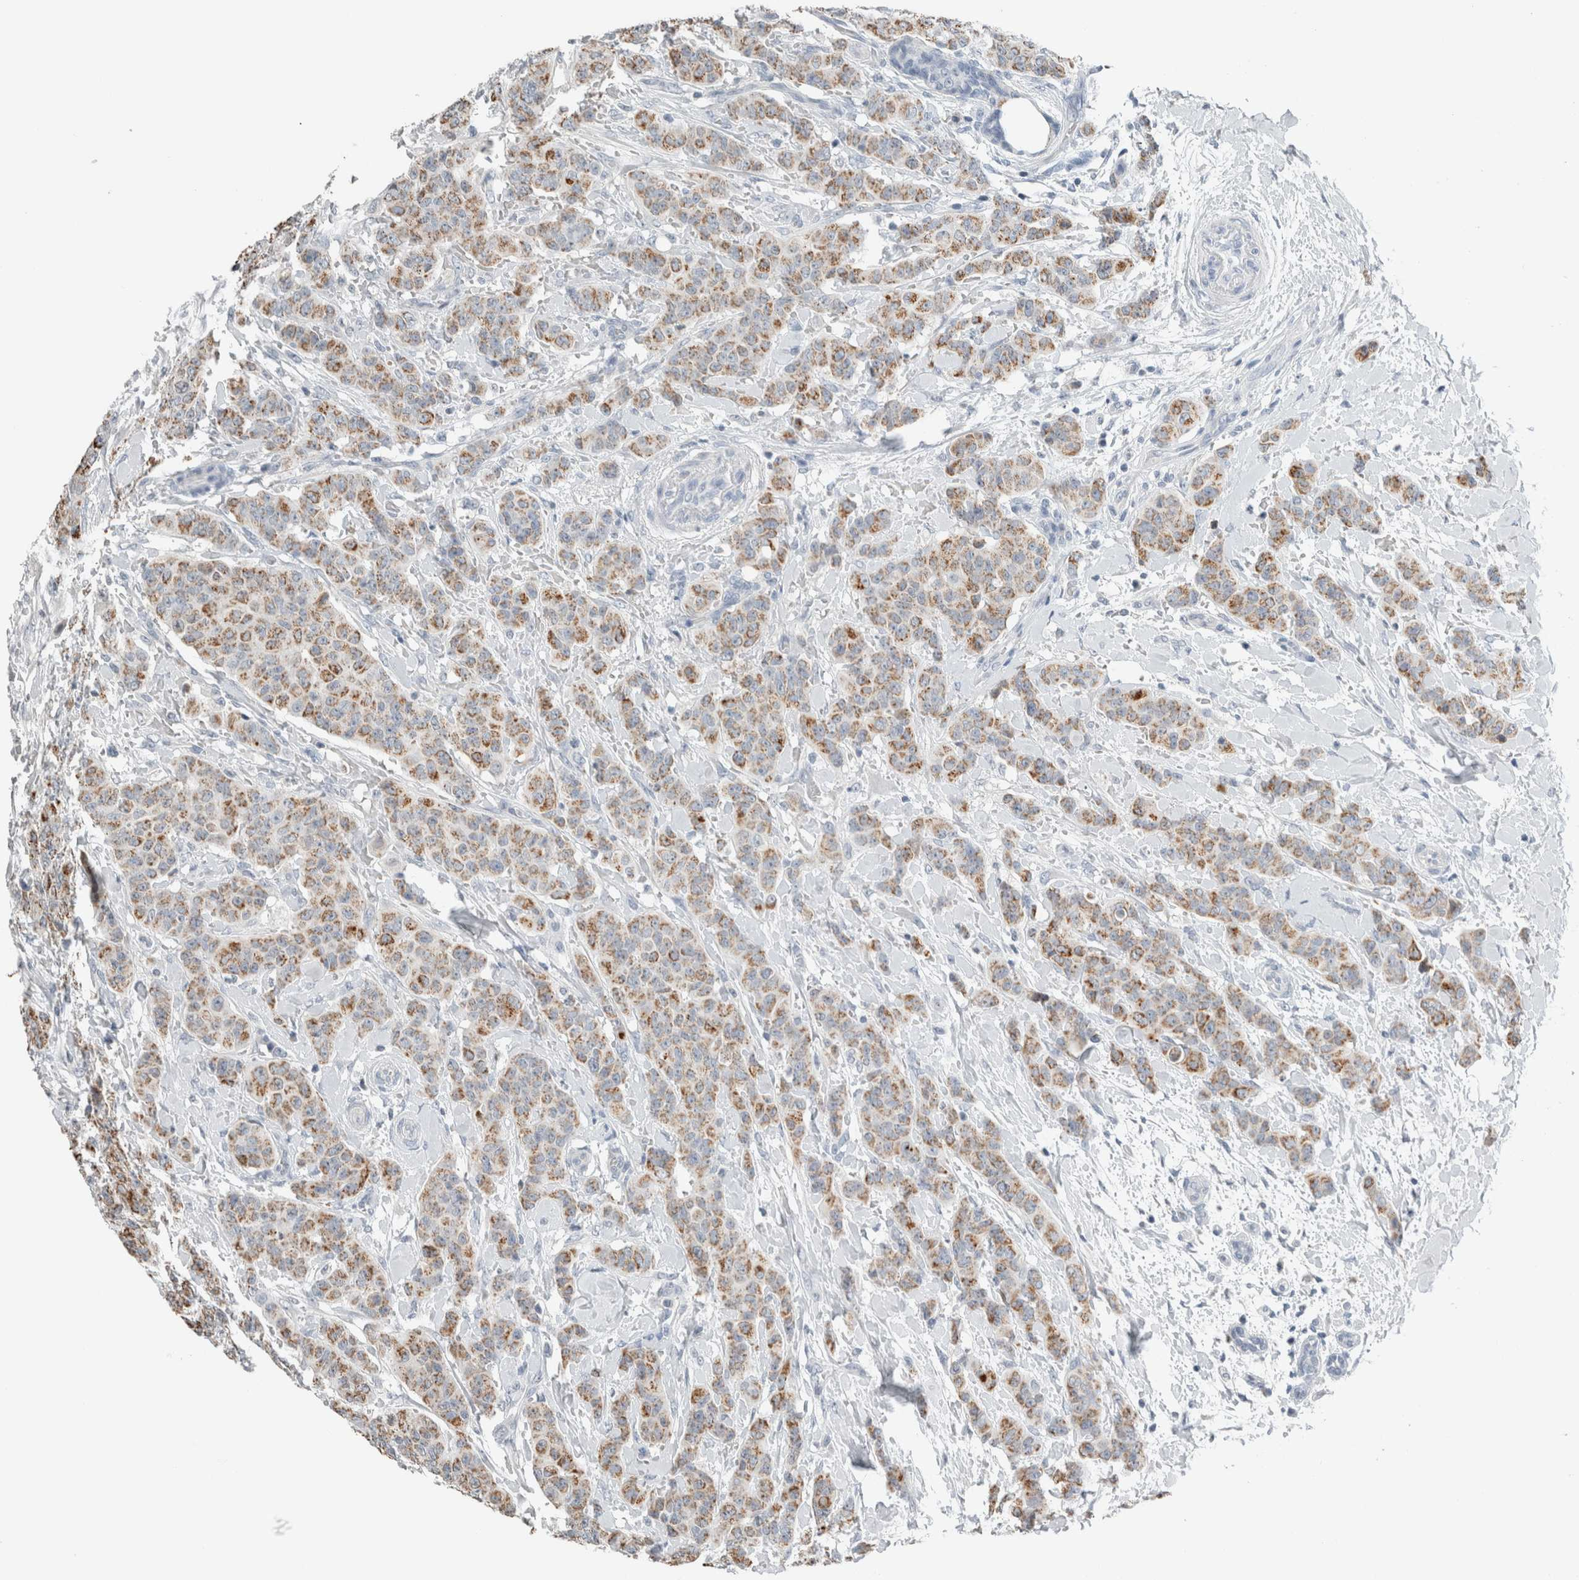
{"staining": {"intensity": "moderate", "quantity": ">75%", "location": "cytoplasmic/membranous"}, "tissue": "breast cancer", "cell_type": "Tumor cells", "image_type": "cancer", "snomed": [{"axis": "morphology", "description": "Normal tissue, NOS"}, {"axis": "morphology", "description": "Duct carcinoma"}, {"axis": "topography", "description": "Breast"}], "caption": "Brown immunohistochemical staining in breast cancer (invasive ductal carcinoma) reveals moderate cytoplasmic/membranous staining in about >75% of tumor cells.", "gene": "CRAT", "patient": {"sex": "female", "age": 40}}